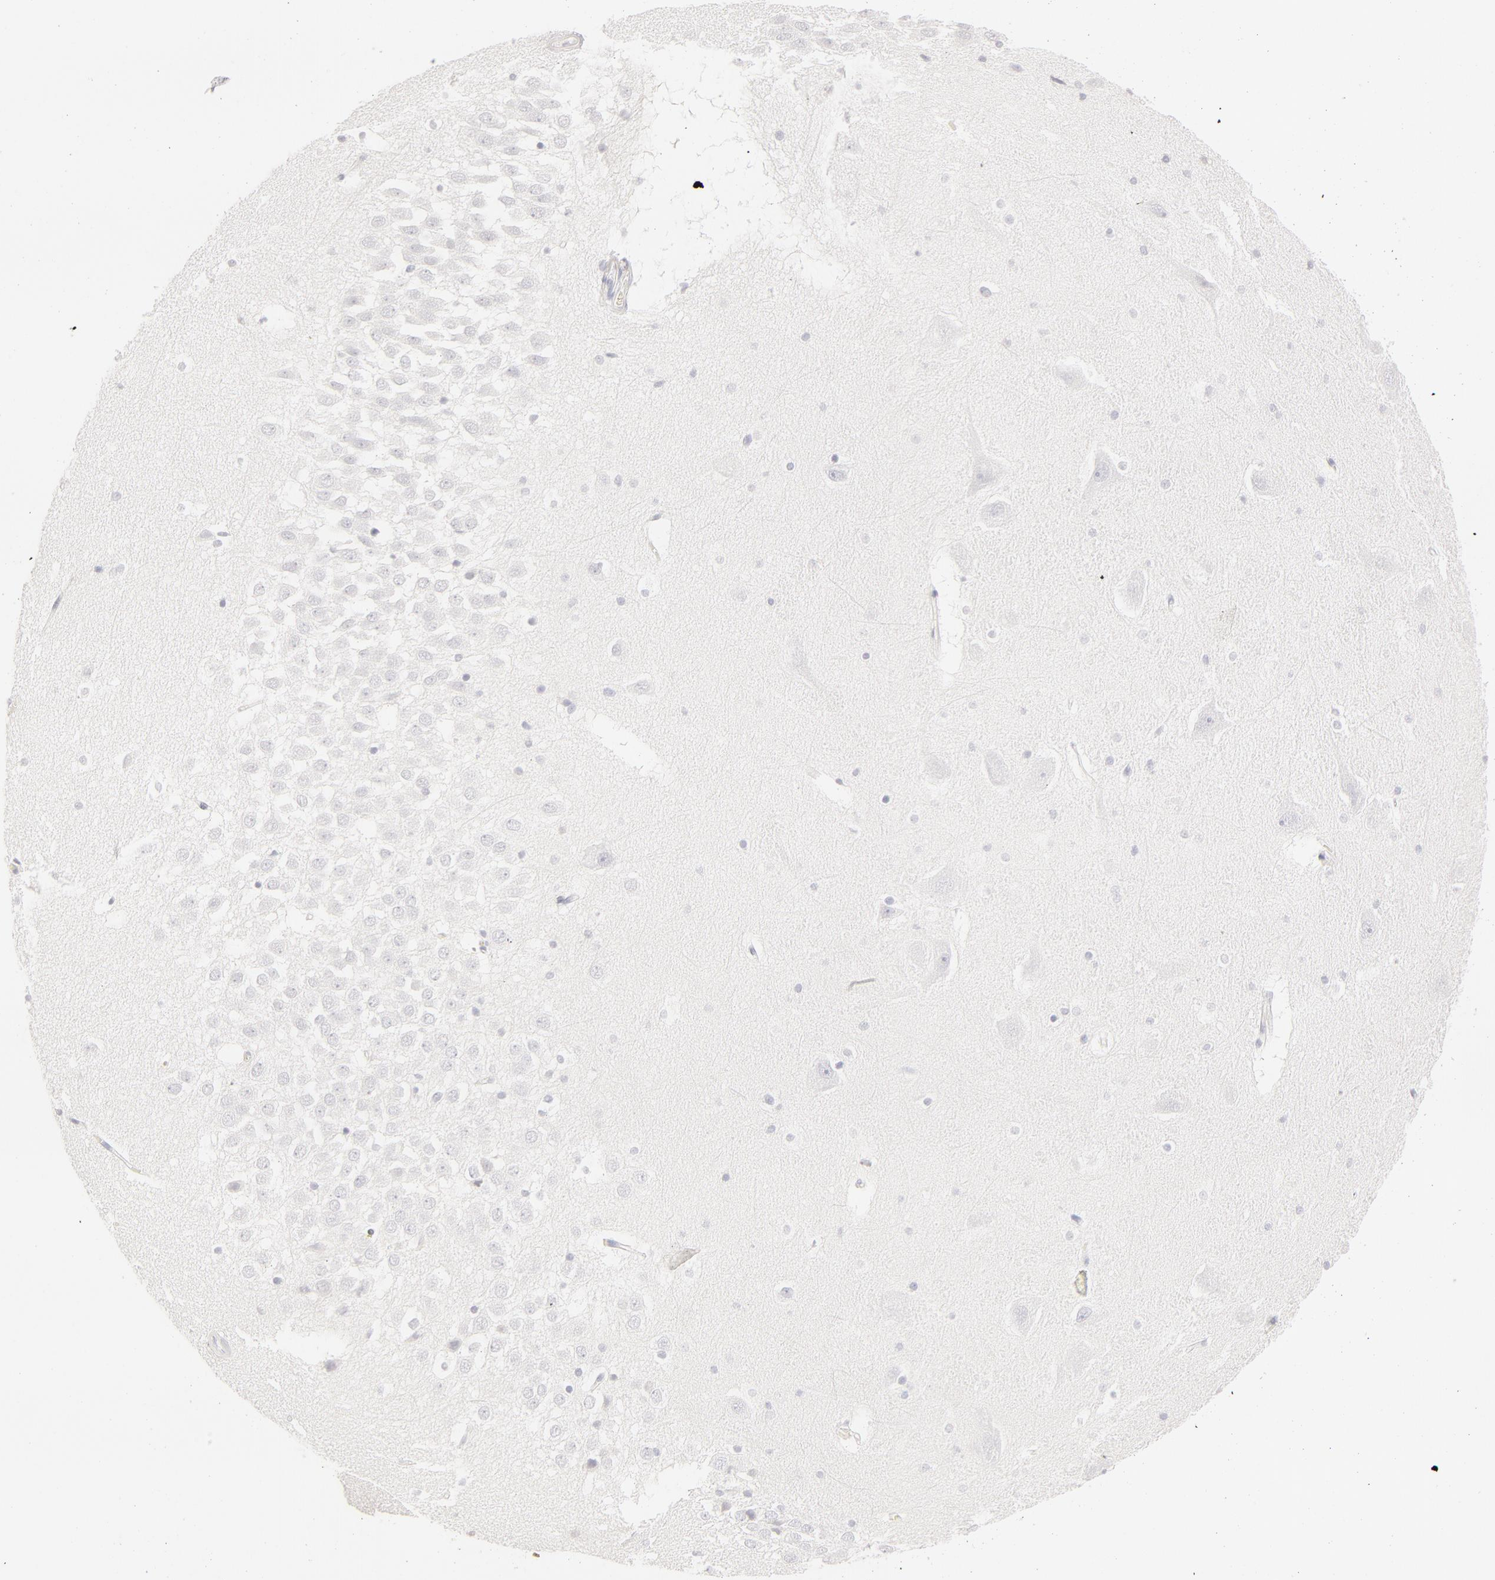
{"staining": {"intensity": "negative", "quantity": "none", "location": "none"}, "tissue": "hippocampus", "cell_type": "Glial cells", "image_type": "normal", "snomed": [{"axis": "morphology", "description": "Normal tissue, NOS"}, {"axis": "topography", "description": "Hippocampus"}], "caption": "Protein analysis of normal hippocampus shows no significant expression in glial cells.", "gene": "LGALS7B", "patient": {"sex": "male", "age": 45}}